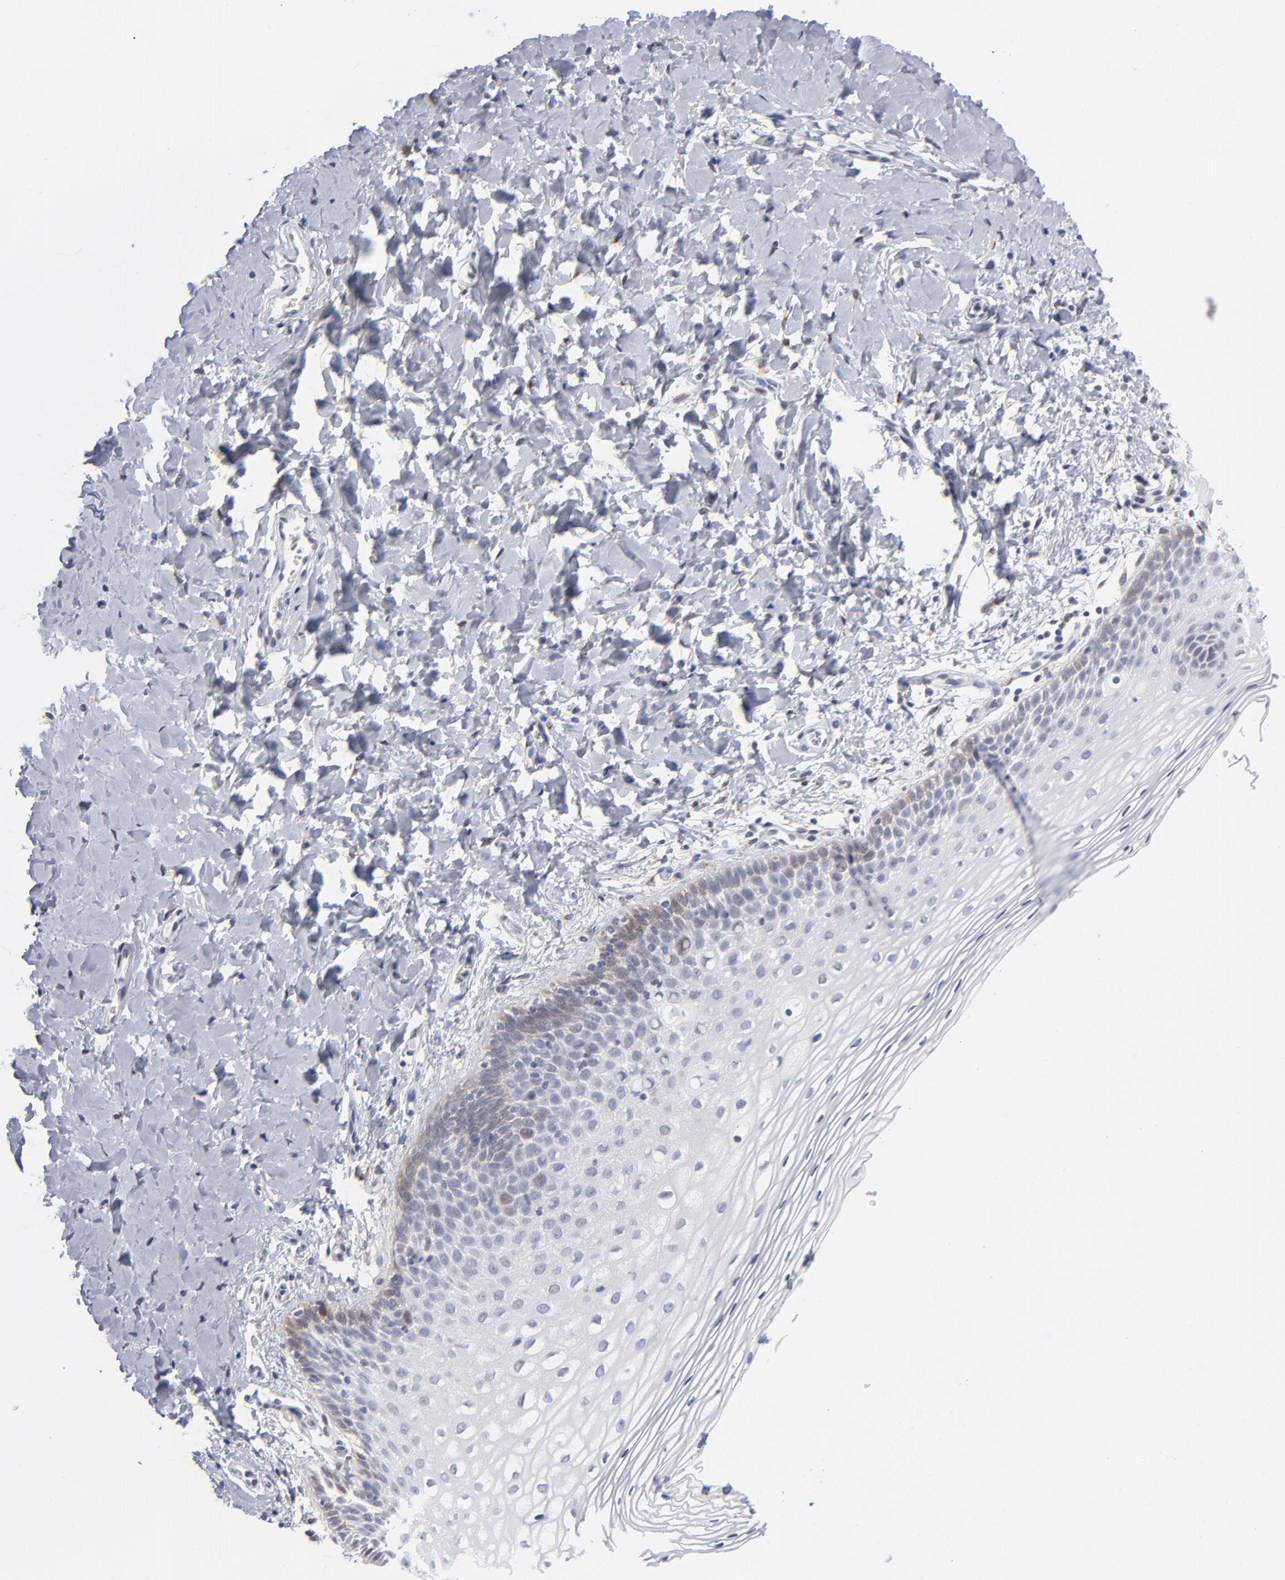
{"staining": {"intensity": "negative", "quantity": "none", "location": "none"}, "tissue": "vagina", "cell_type": "Squamous epithelial cells", "image_type": "normal", "snomed": [{"axis": "morphology", "description": "Normal tissue, NOS"}, {"axis": "topography", "description": "Vagina"}], "caption": "This is an IHC photomicrograph of normal human vagina. There is no expression in squamous epithelial cells.", "gene": "AURKA", "patient": {"sex": "female", "age": 55}}